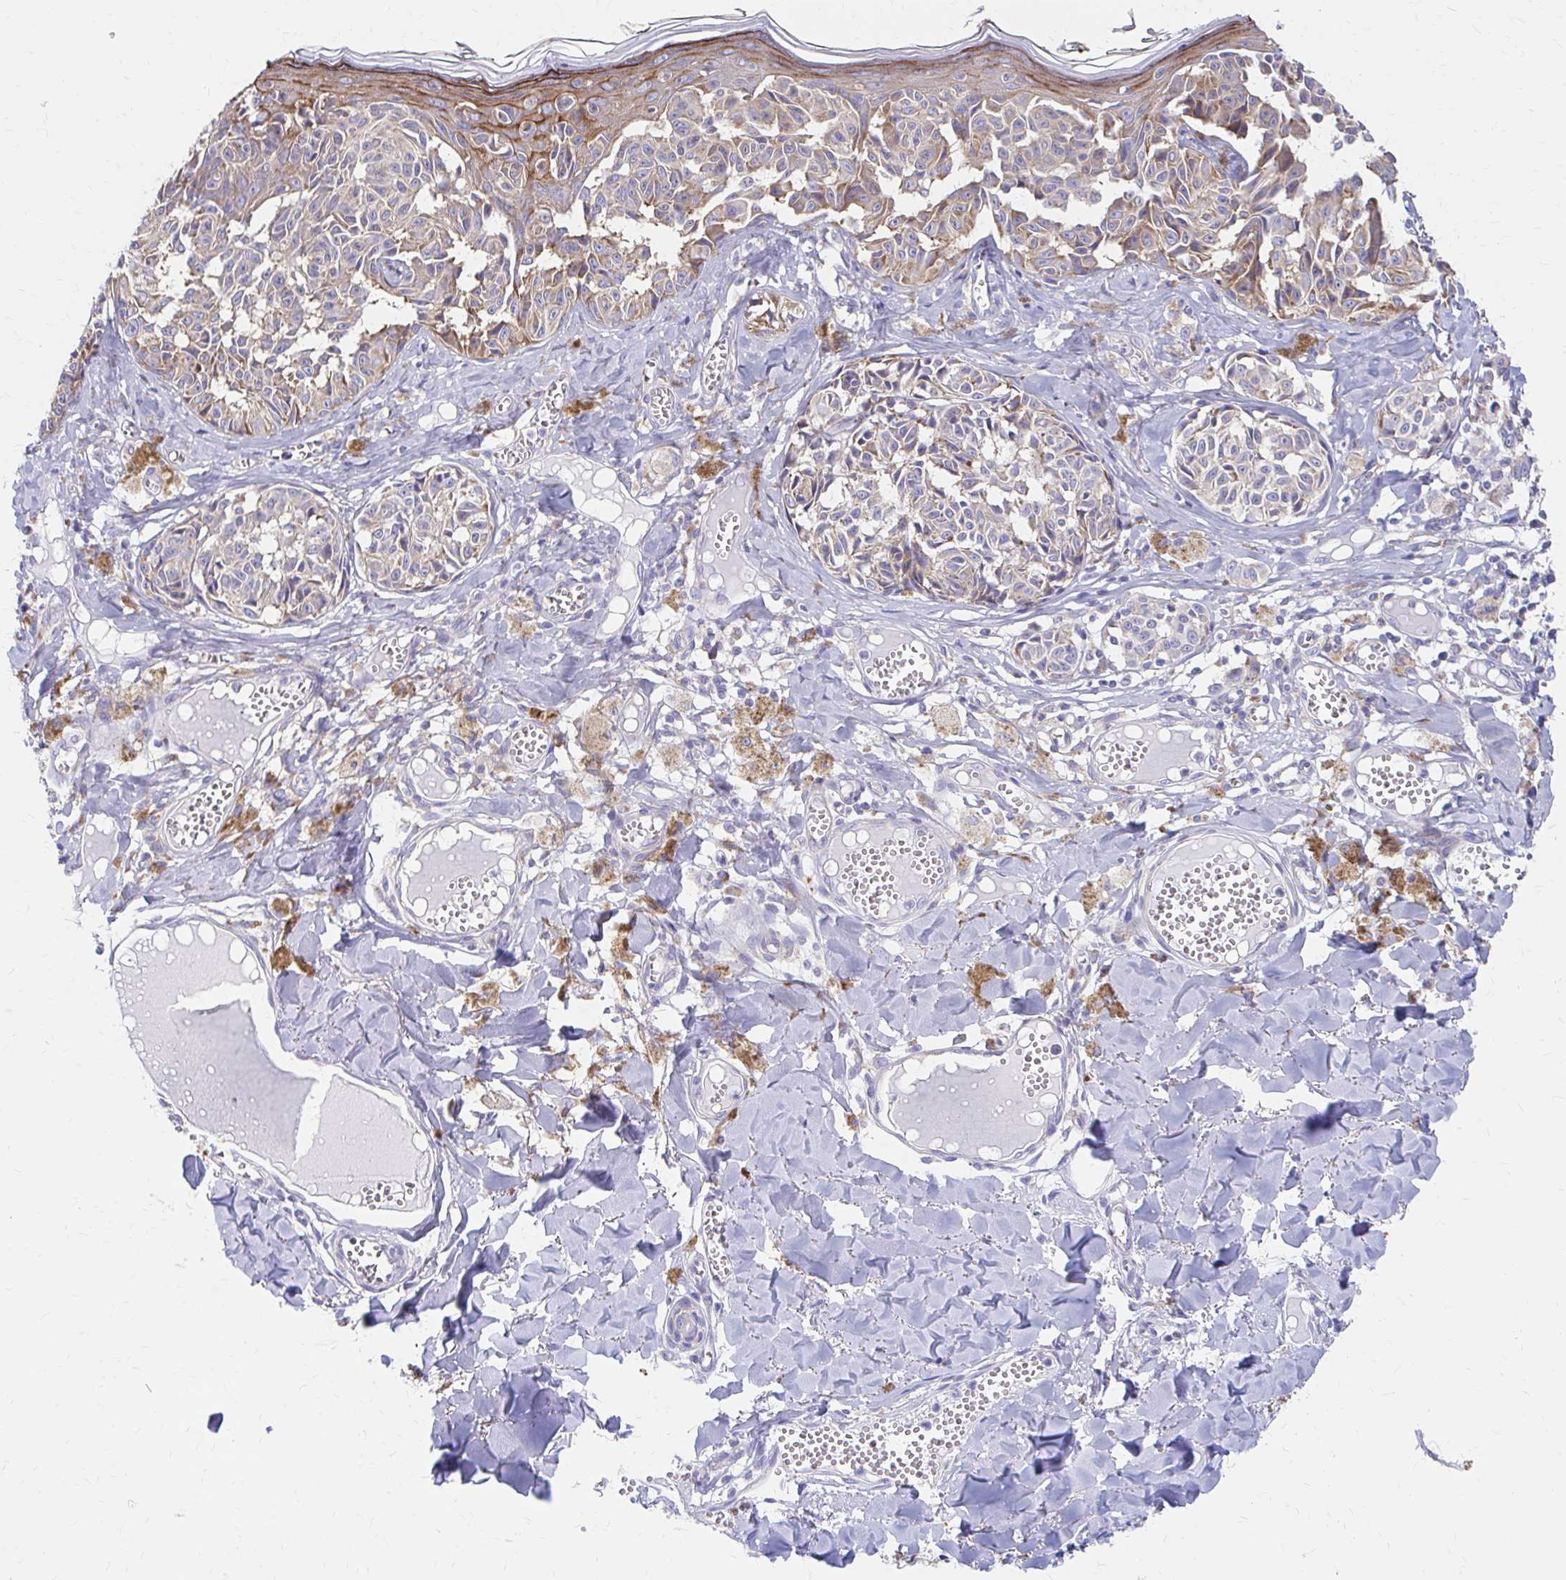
{"staining": {"intensity": "negative", "quantity": "none", "location": "none"}, "tissue": "melanoma", "cell_type": "Tumor cells", "image_type": "cancer", "snomed": [{"axis": "morphology", "description": "Malignant melanoma, NOS"}, {"axis": "topography", "description": "Skin"}], "caption": "IHC of human melanoma demonstrates no staining in tumor cells.", "gene": "RPL27A", "patient": {"sex": "female", "age": 43}}